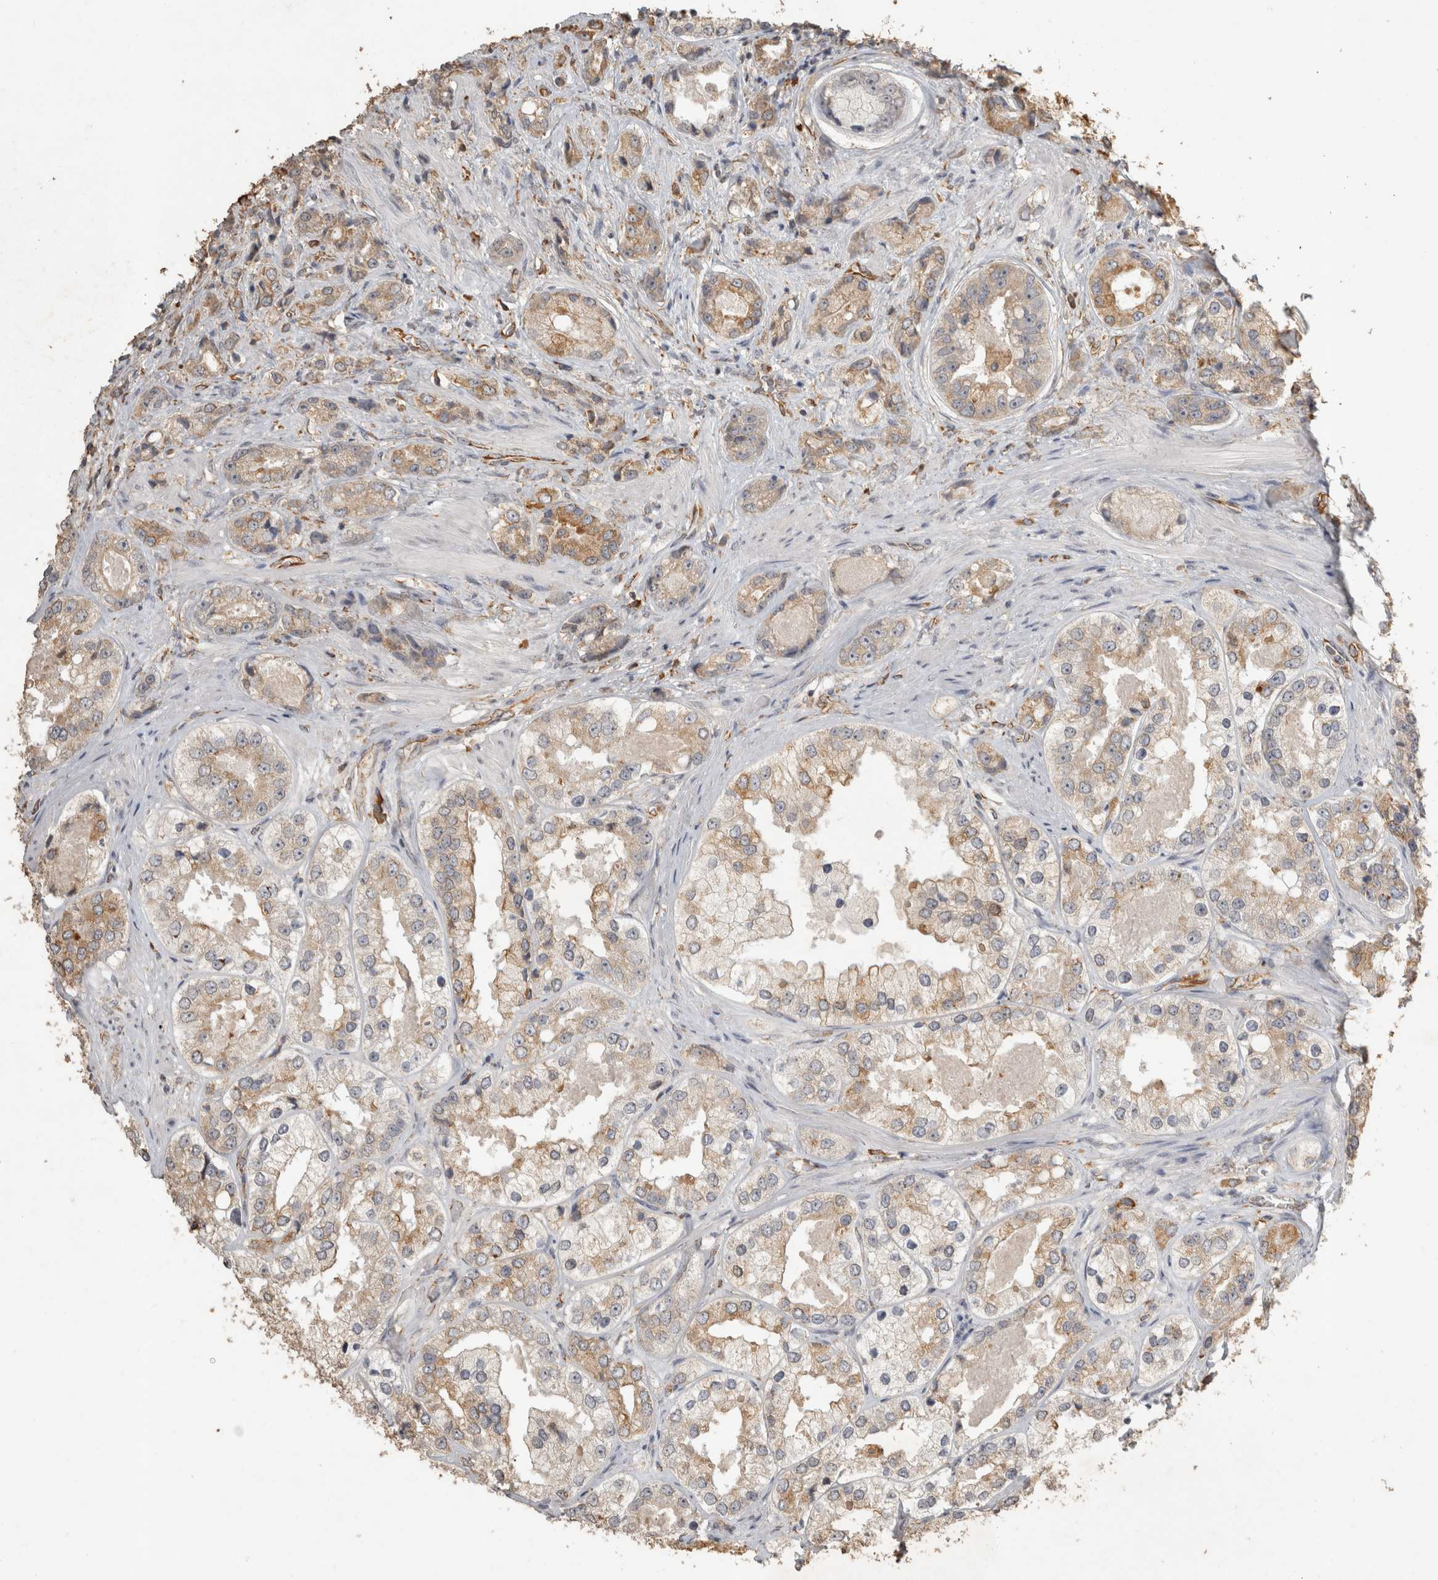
{"staining": {"intensity": "weak", "quantity": "25%-75%", "location": "cytoplasmic/membranous"}, "tissue": "prostate cancer", "cell_type": "Tumor cells", "image_type": "cancer", "snomed": [{"axis": "morphology", "description": "Adenocarcinoma, High grade"}, {"axis": "topography", "description": "Prostate"}], "caption": "Immunohistochemistry staining of adenocarcinoma (high-grade) (prostate), which displays low levels of weak cytoplasmic/membranous positivity in about 25%-75% of tumor cells indicating weak cytoplasmic/membranous protein expression. The staining was performed using DAB (brown) for protein detection and nuclei were counterstained in hematoxylin (blue).", "gene": "REPS2", "patient": {"sex": "male", "age": 61}}